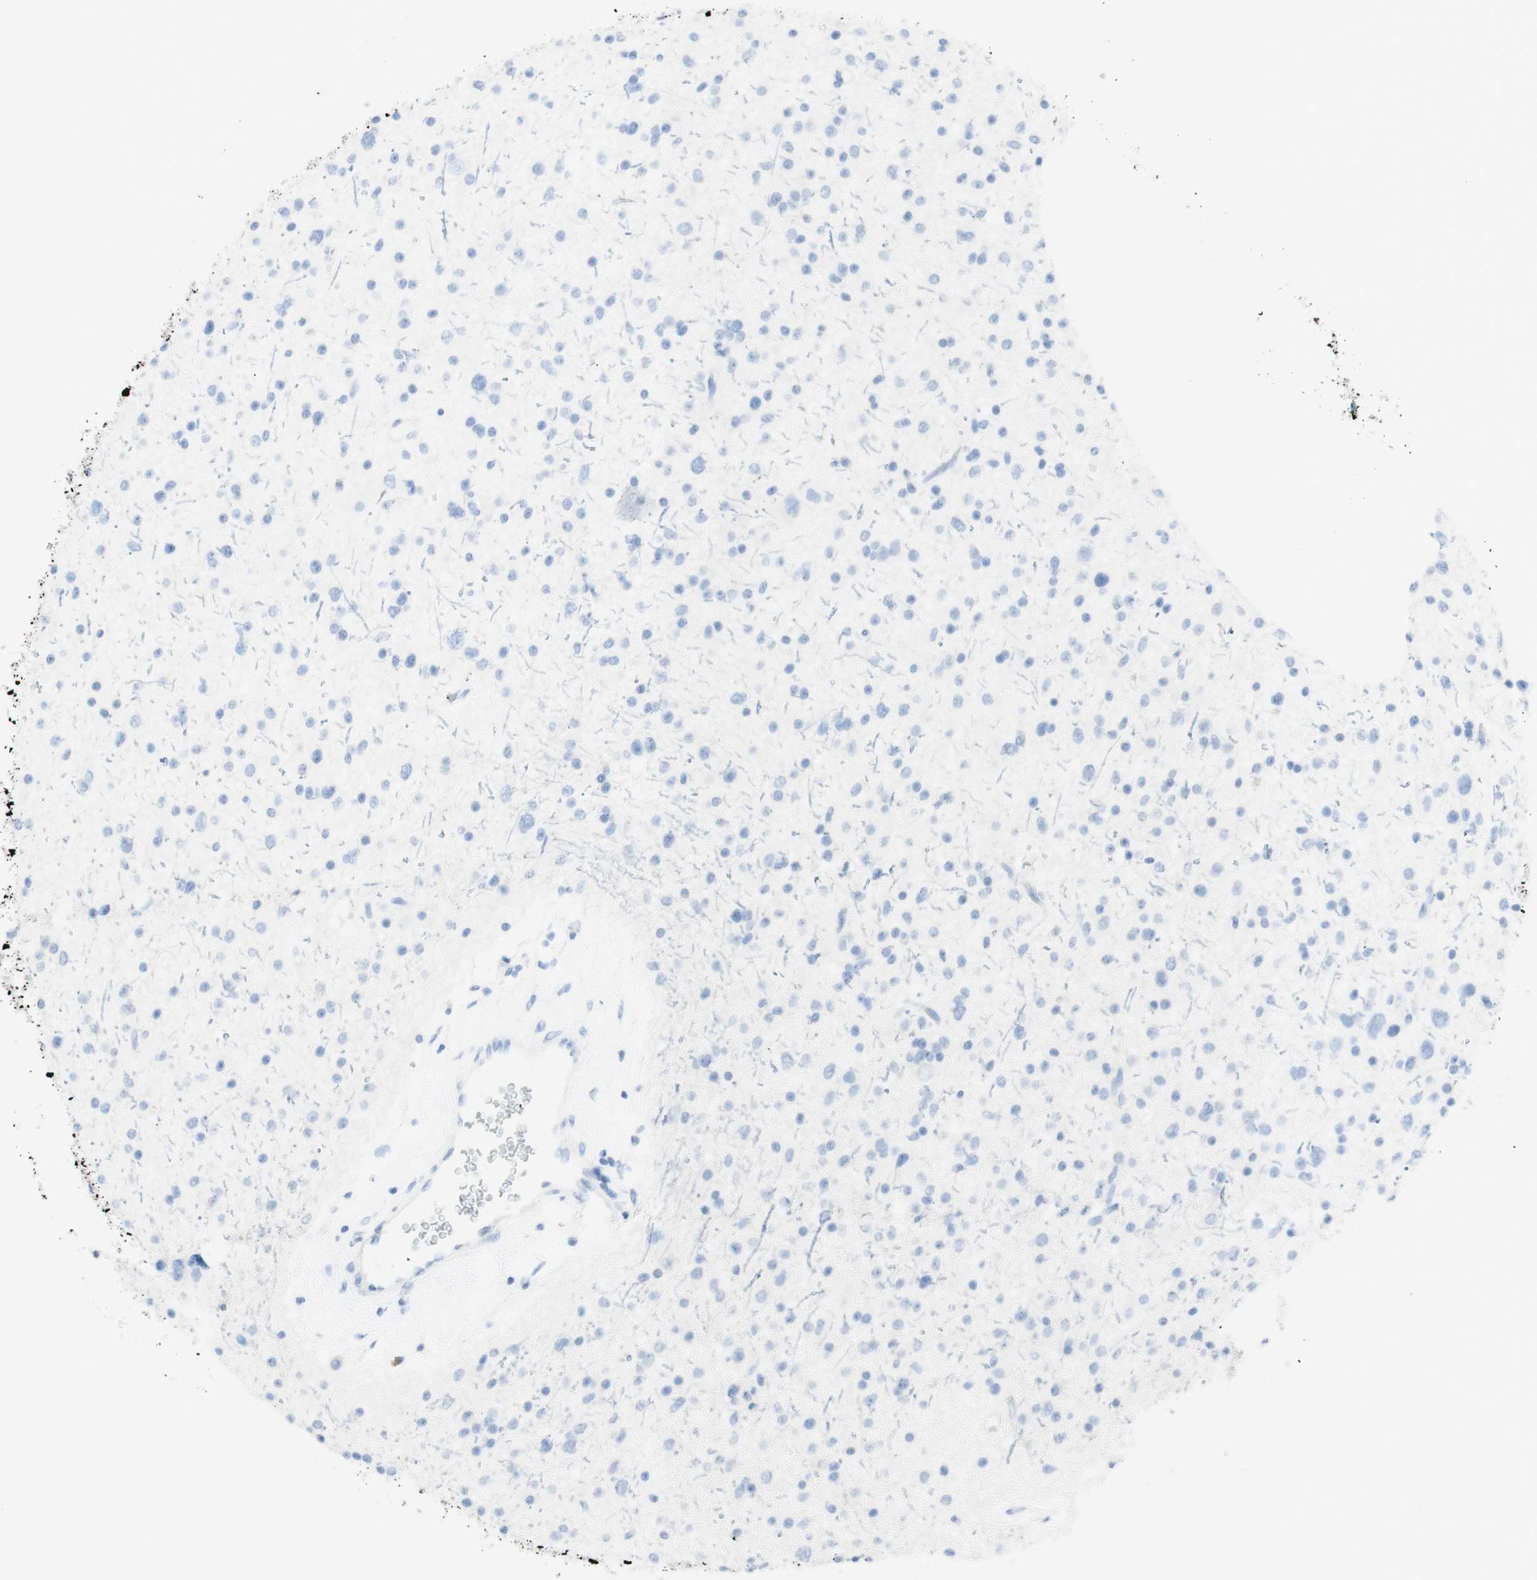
{"staining": {"intensity": "negative", "quantity": "none", "location": "none"}, "tissue": "glioma", "cell_type": "Tumor cells", "image_type": "cancer", "snomed": [{"axis": "morphology", "description": "Glioma, malignant, Low grade"}, {"axis": "topography", "description": "Brain"}], "caption": "This is a micrograph of IHC staining of malignant glioma (low-grade), which shows no staining in tumor cells.", "gene": "TPO", "patient": {"sex": "female", "age": 37}}